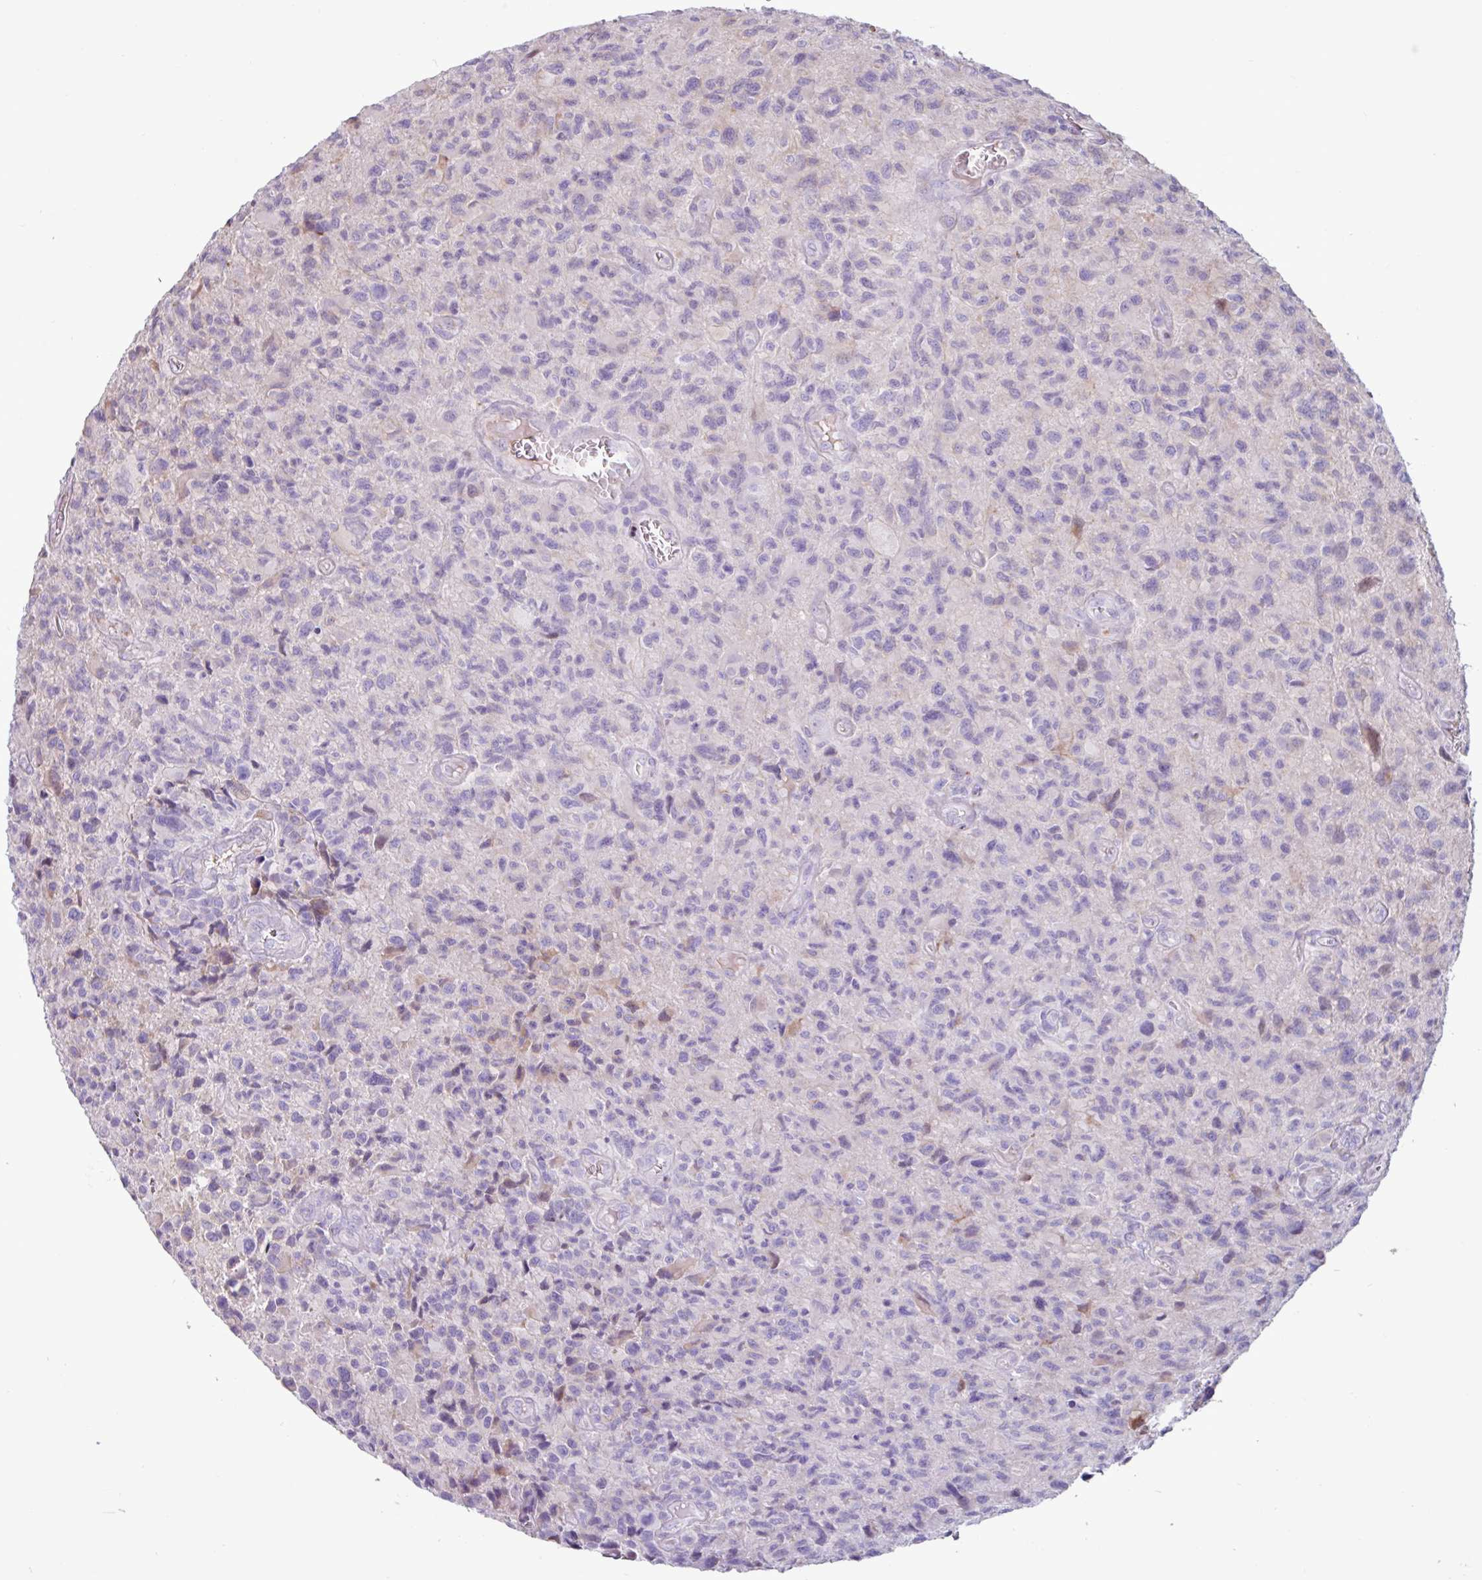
{"staining": {"intensity": "negative", "quantity": "none", "location": "none"}, "tissue": "glioma", "cell_type": "Tumor cells", "image_type": "cancer", "snomed": [{"axis": "morphology", "description": "Glioma, malignant, High grade"}, {"axis": "topography", "description": "Brain"}], "caption": "Human glioma stained for a protein using immunohistochemistry (IHC) shows no positivity in tumor cells.", "gene": "PPP1R35", "patient": {"sex": "male", "age": 76}}